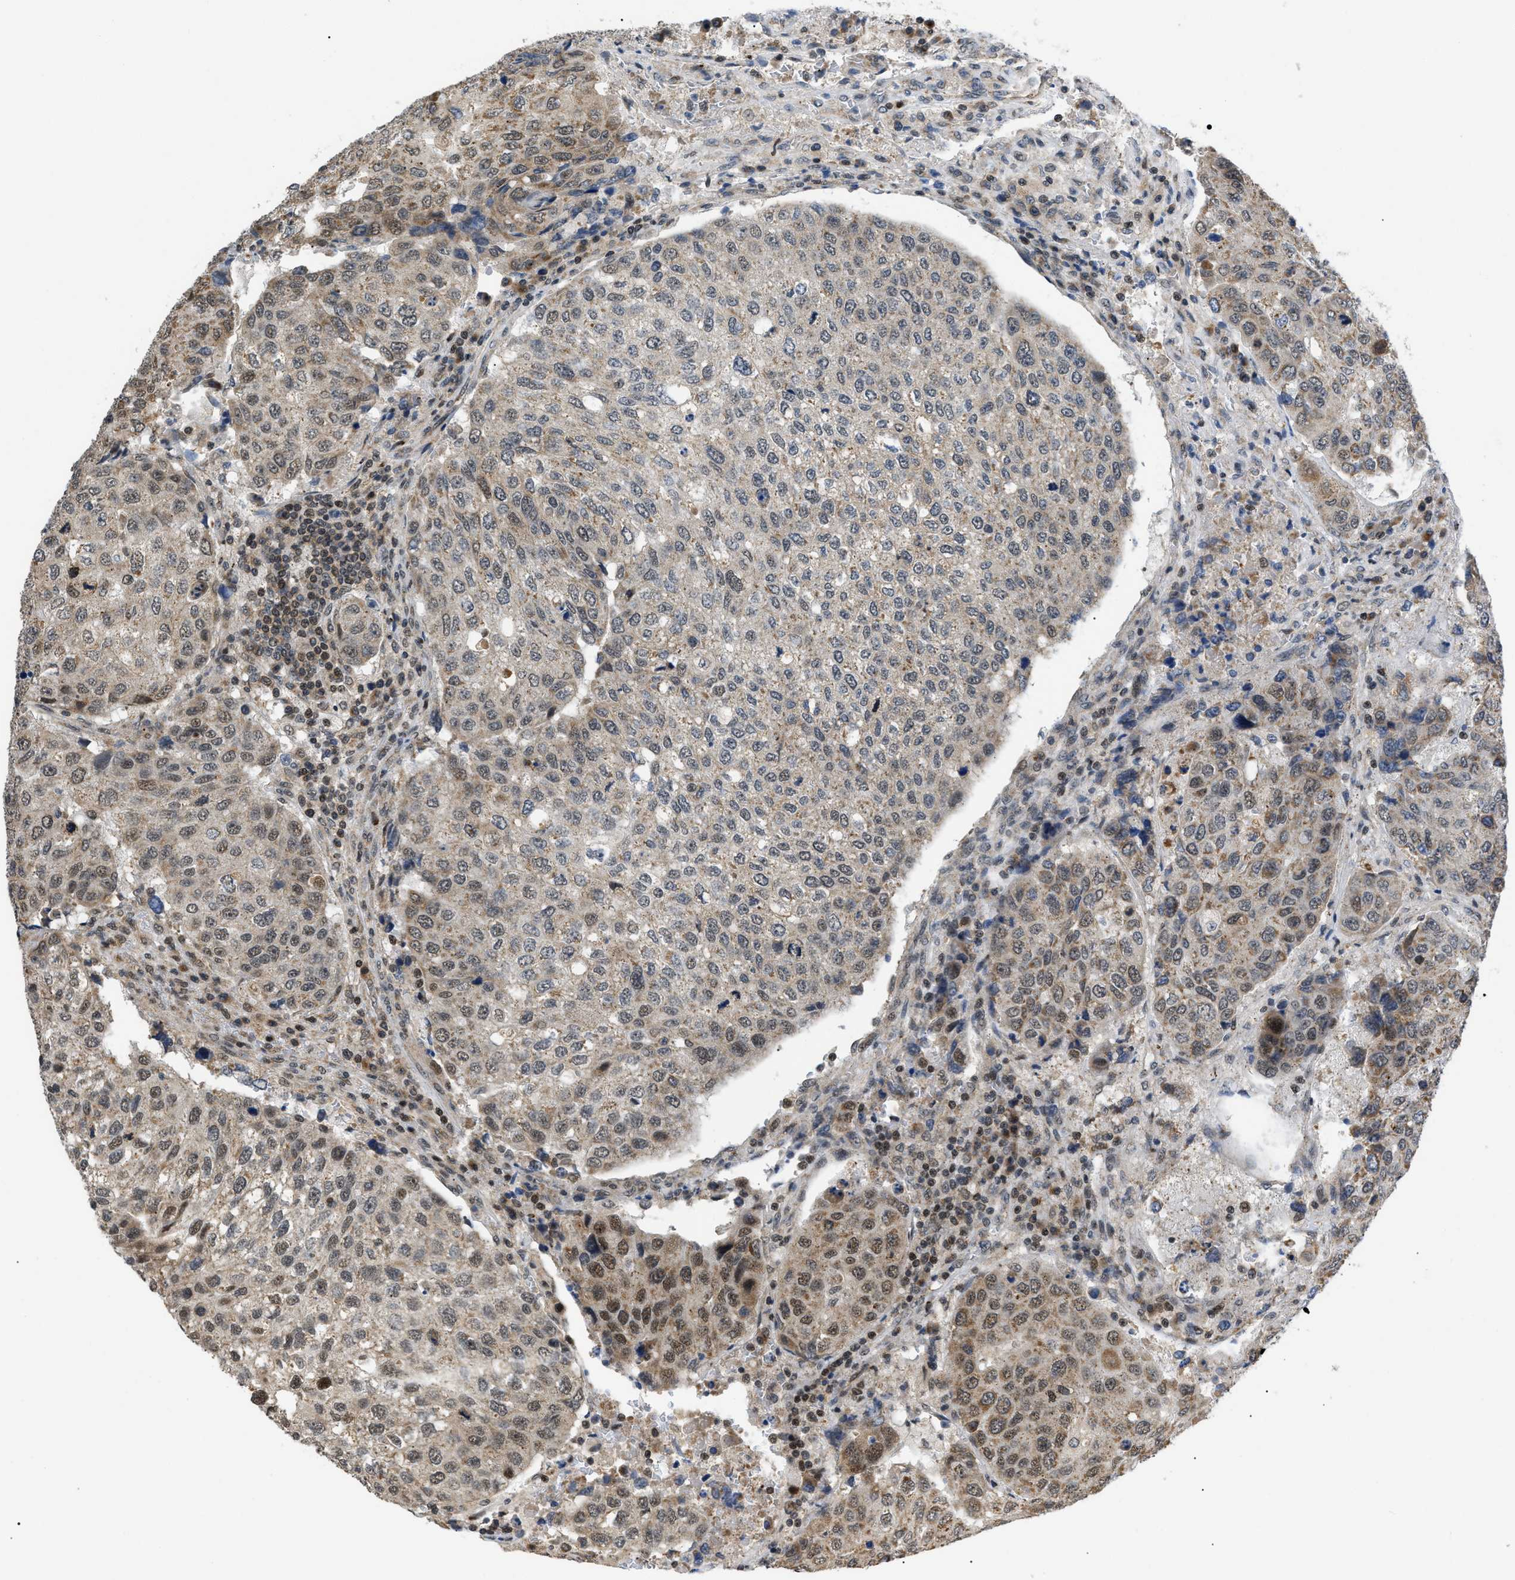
{"staining": {"intensity": "moderate", "quantity": ">75%", "location": "cytoplasmic/membranous,nuclear"}, "tissue": "urothelial cancer", "cell_type": "Tumor cells", "image_type": "cancer", "snomed": [{"axis": "morphology", "description": "Urothelial carcinoma, High grade"}, {"axis": "topography", "description": "Lymph node"}, {"axis": "topography", "description": "Urinary bladder"}], "caption": "Protein expression analysis of urothelial cancer demonstrates moderate cytoplasmic/membranous and nuclear positivity in approximately >75% of tumor cells.", "gene": "ZBTB11", "patient": {"sex": "male", "age": 51}}